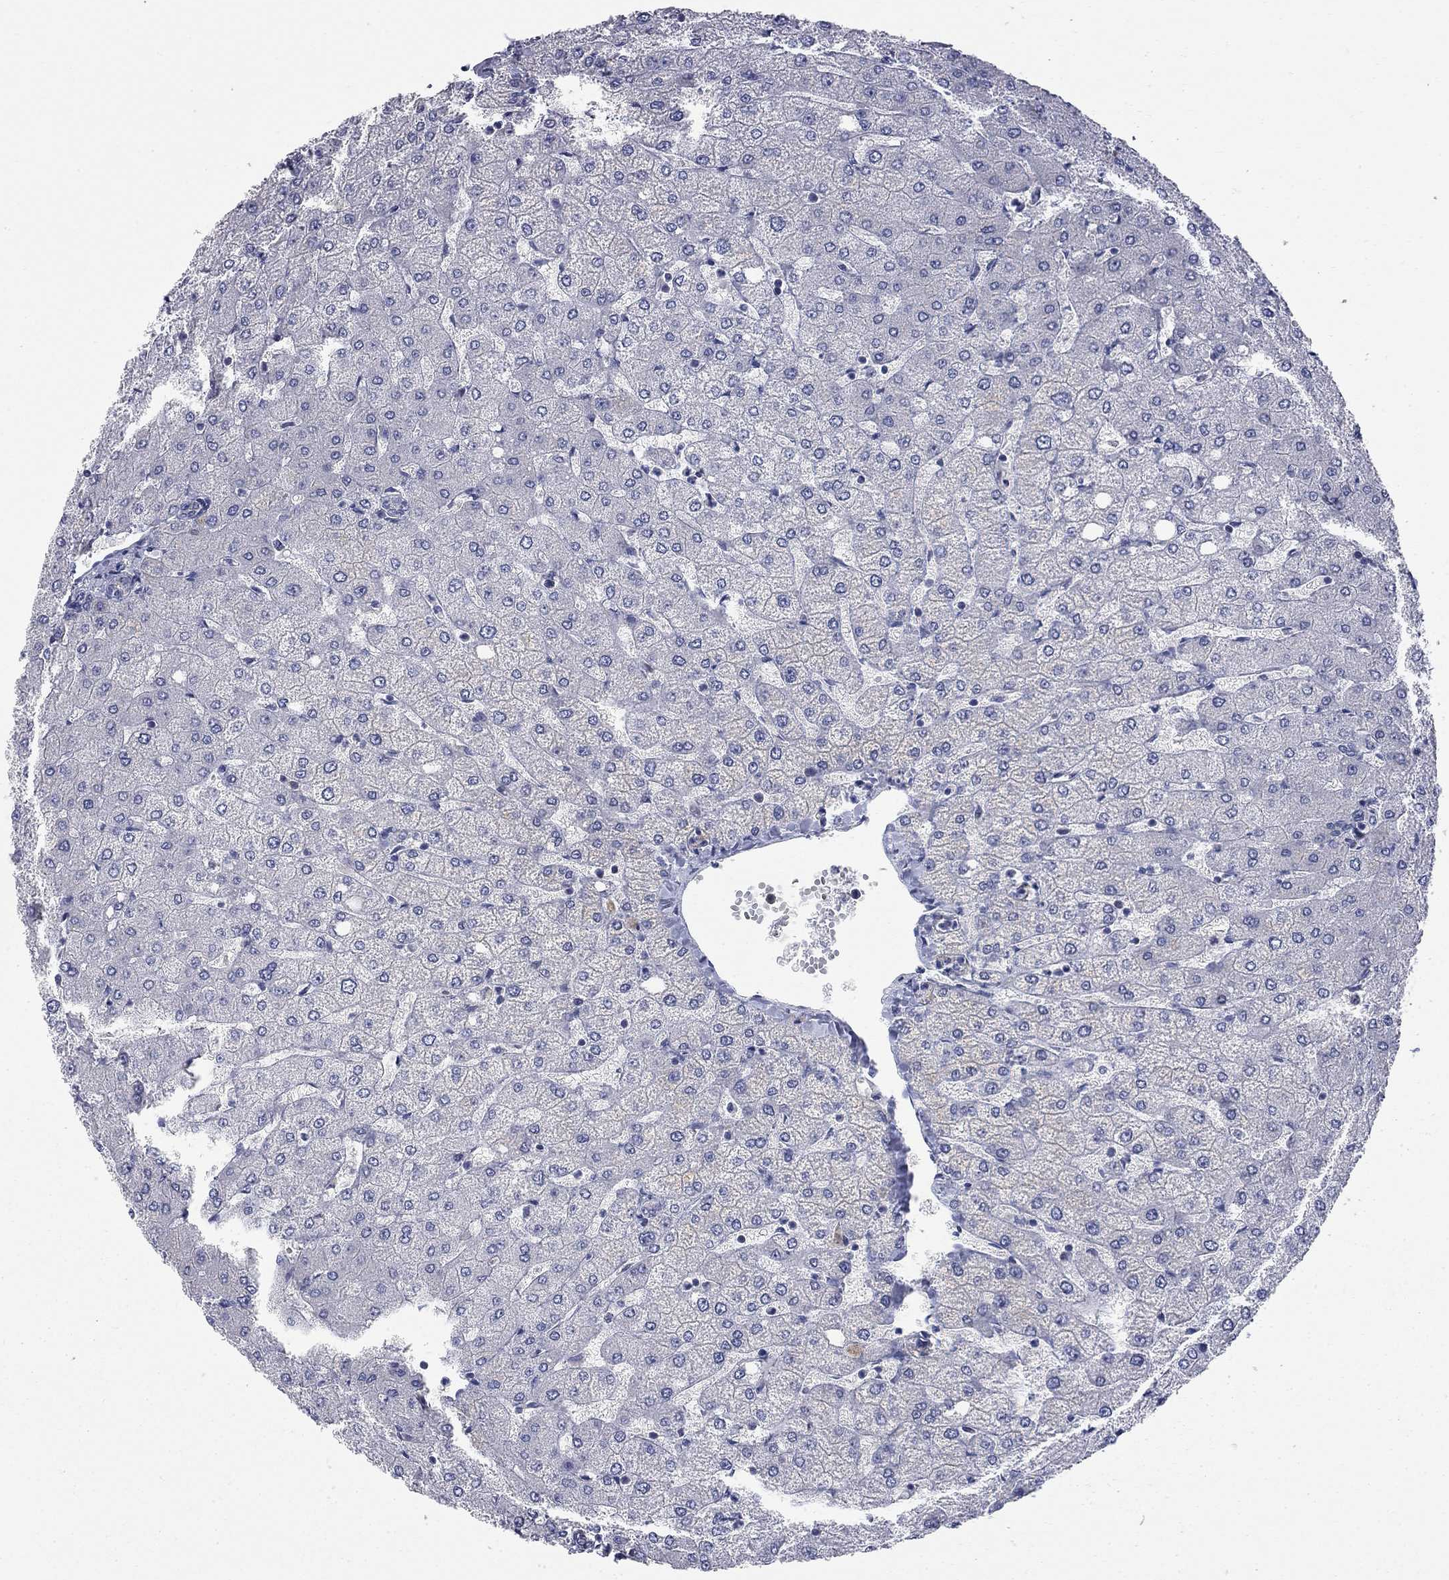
{"staining": {"intensity": "negative", "quantity": "none", "location": "none"}, "tissue": "liver", "cell_type": "Cholangiocytes", "image_type": "normal", "snomed": [{"axis": "morphology", "description": "Normal tissue, NOS"}, {"axis": "topography", "description": "Liver"}], "caption": "This is a micrograph of immunohistochemistry (IHC) staining of normal liver, which shows no expression in cholangiocytes.", "gene": "ENSG00000255639", "patient": {"sex": "female", "age": 54}}